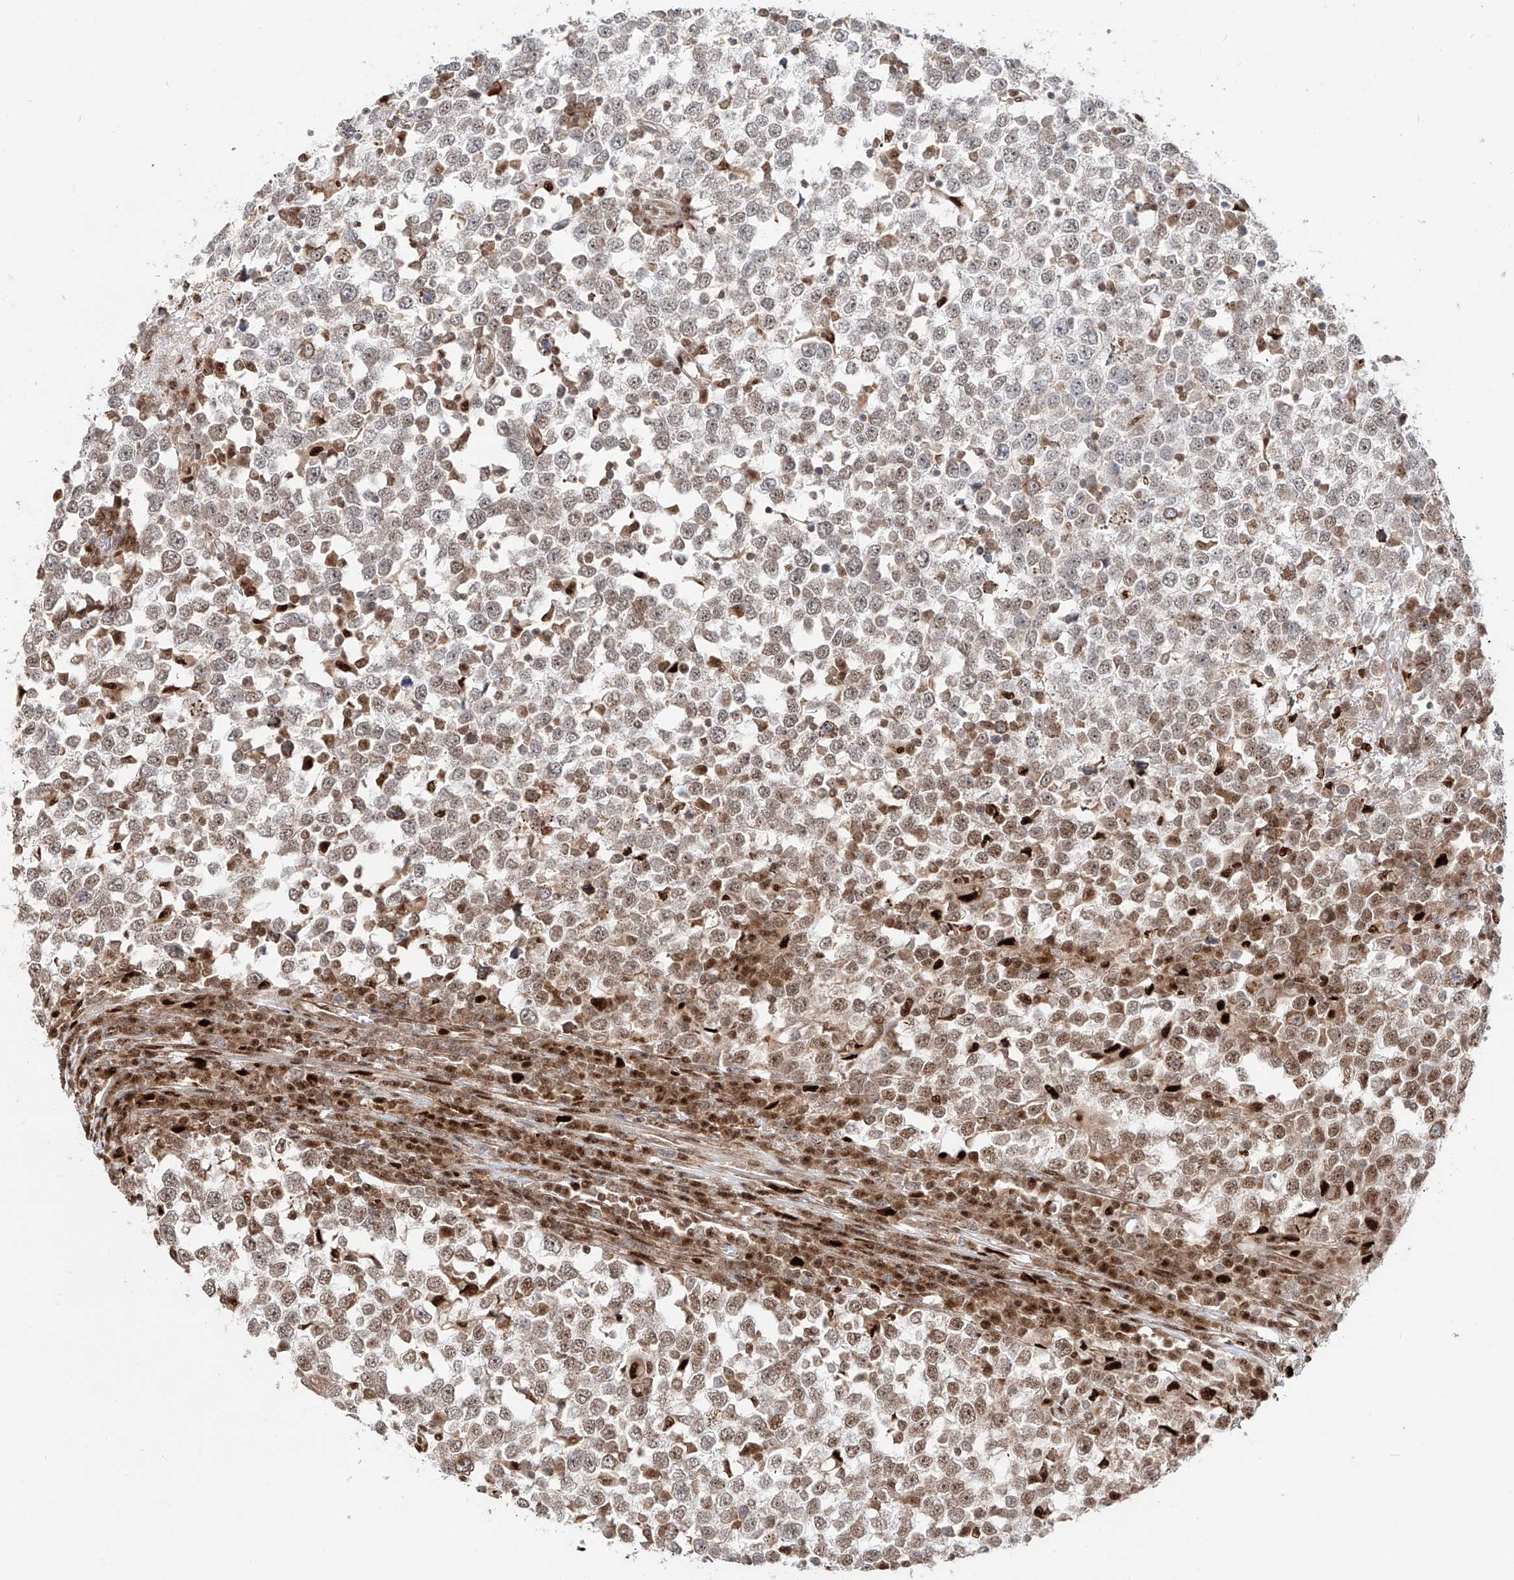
{"staining": {"intensity": "moderate", "quantity": "25%-75%", "location": "nuclear"}, "tissue": "testis cancer", "cell_type": "Tumor cells", "image_type": "cancer", "snomed": [{"axis": "morphology", "description": "Seminoma, NOS"}, {"axis": "topography", "description": "Testis"}], "caption": "A high-resolution histopathology image shows IHC staining of testis cancer (seminoma), which exhibits moderate nuclear expression in approximately 25%-75% of tumor cells.", "gene": "DZIP1L", "patient": {"sex": "male", "age": 65}}